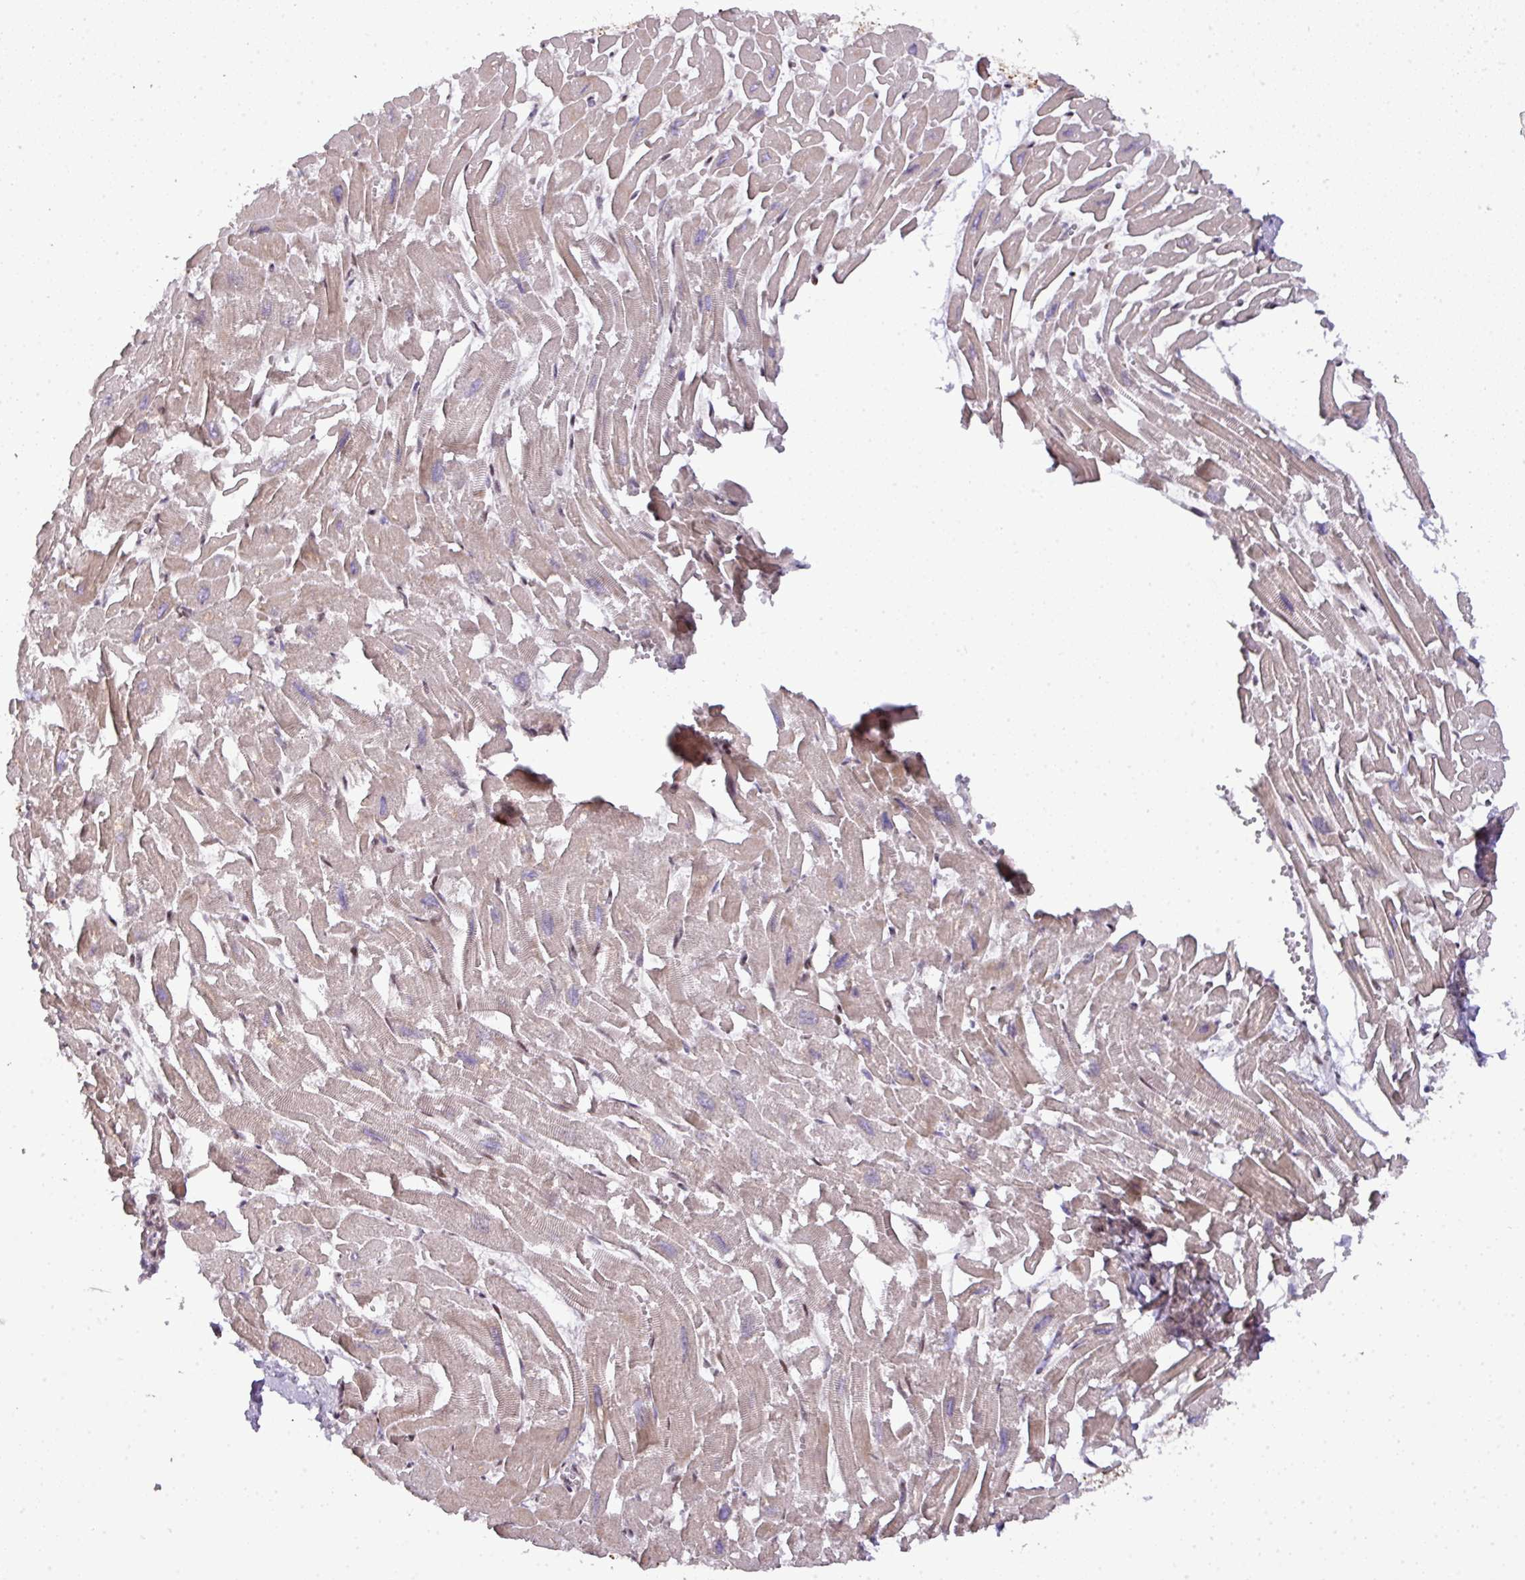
{"staining": {"intensity": "moderate", "quantity": "25%-75%", "location": "cytoplasmic/membranous,nuclear"}, "tissue": "heart muscle", "cell_type": "Cardiomyocytes", "image_type": "normal", "snomed": [{"axis": "morphology", "description": "Normal tissue, NOS"}, {"axis": "topography", "description": "Heart"}], "caption": "Protein expression analysis of benign human heart muscle reveals moderate cytoplasmic/membranous,nuclear expression in about 25%-75% of cardiomyocytes.", "gene": "MYSM1", "patient": {"sex": "male", "age": 54}}